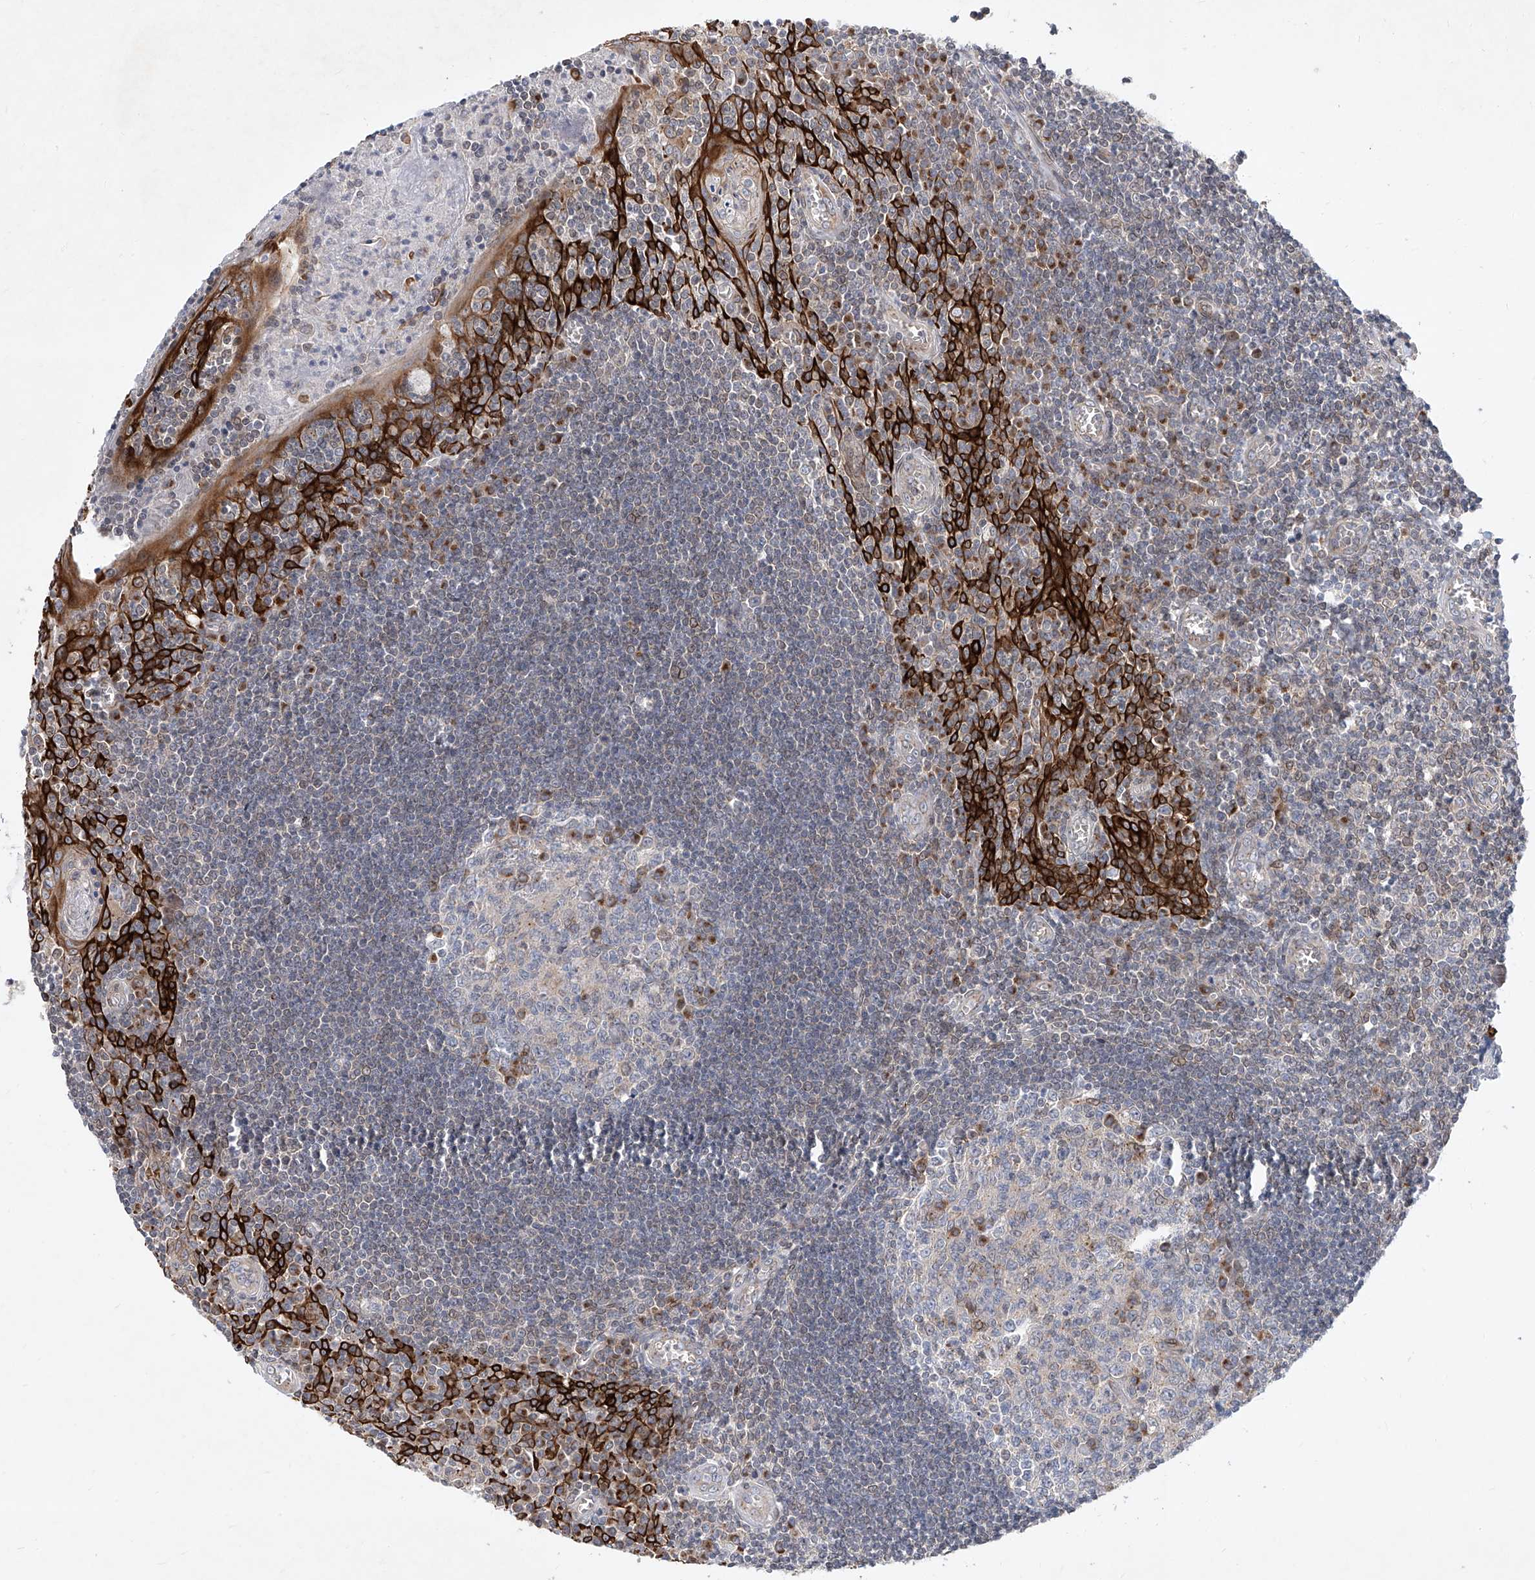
{"staining": {"intensity": "moderate", "quantity": "<25%", "location": "cytoplasmic/membranous"}, "tissue": "tonsil", "cell_type": "Germinal center cells", "image_type": "normal", "snomed": [{"axis": "morphology", "description": "Normal tissue, NOS"}, {"axis": "topography", "description": "Tonsil"}], "caption": "Human tonsil stained for a protein (brown) demonstrates moderate cytoplasmic/membranous positive expression in about <25% of germinal center cells.", "gene": "MX2", "patient": {"sex": "male", "age": 27}}